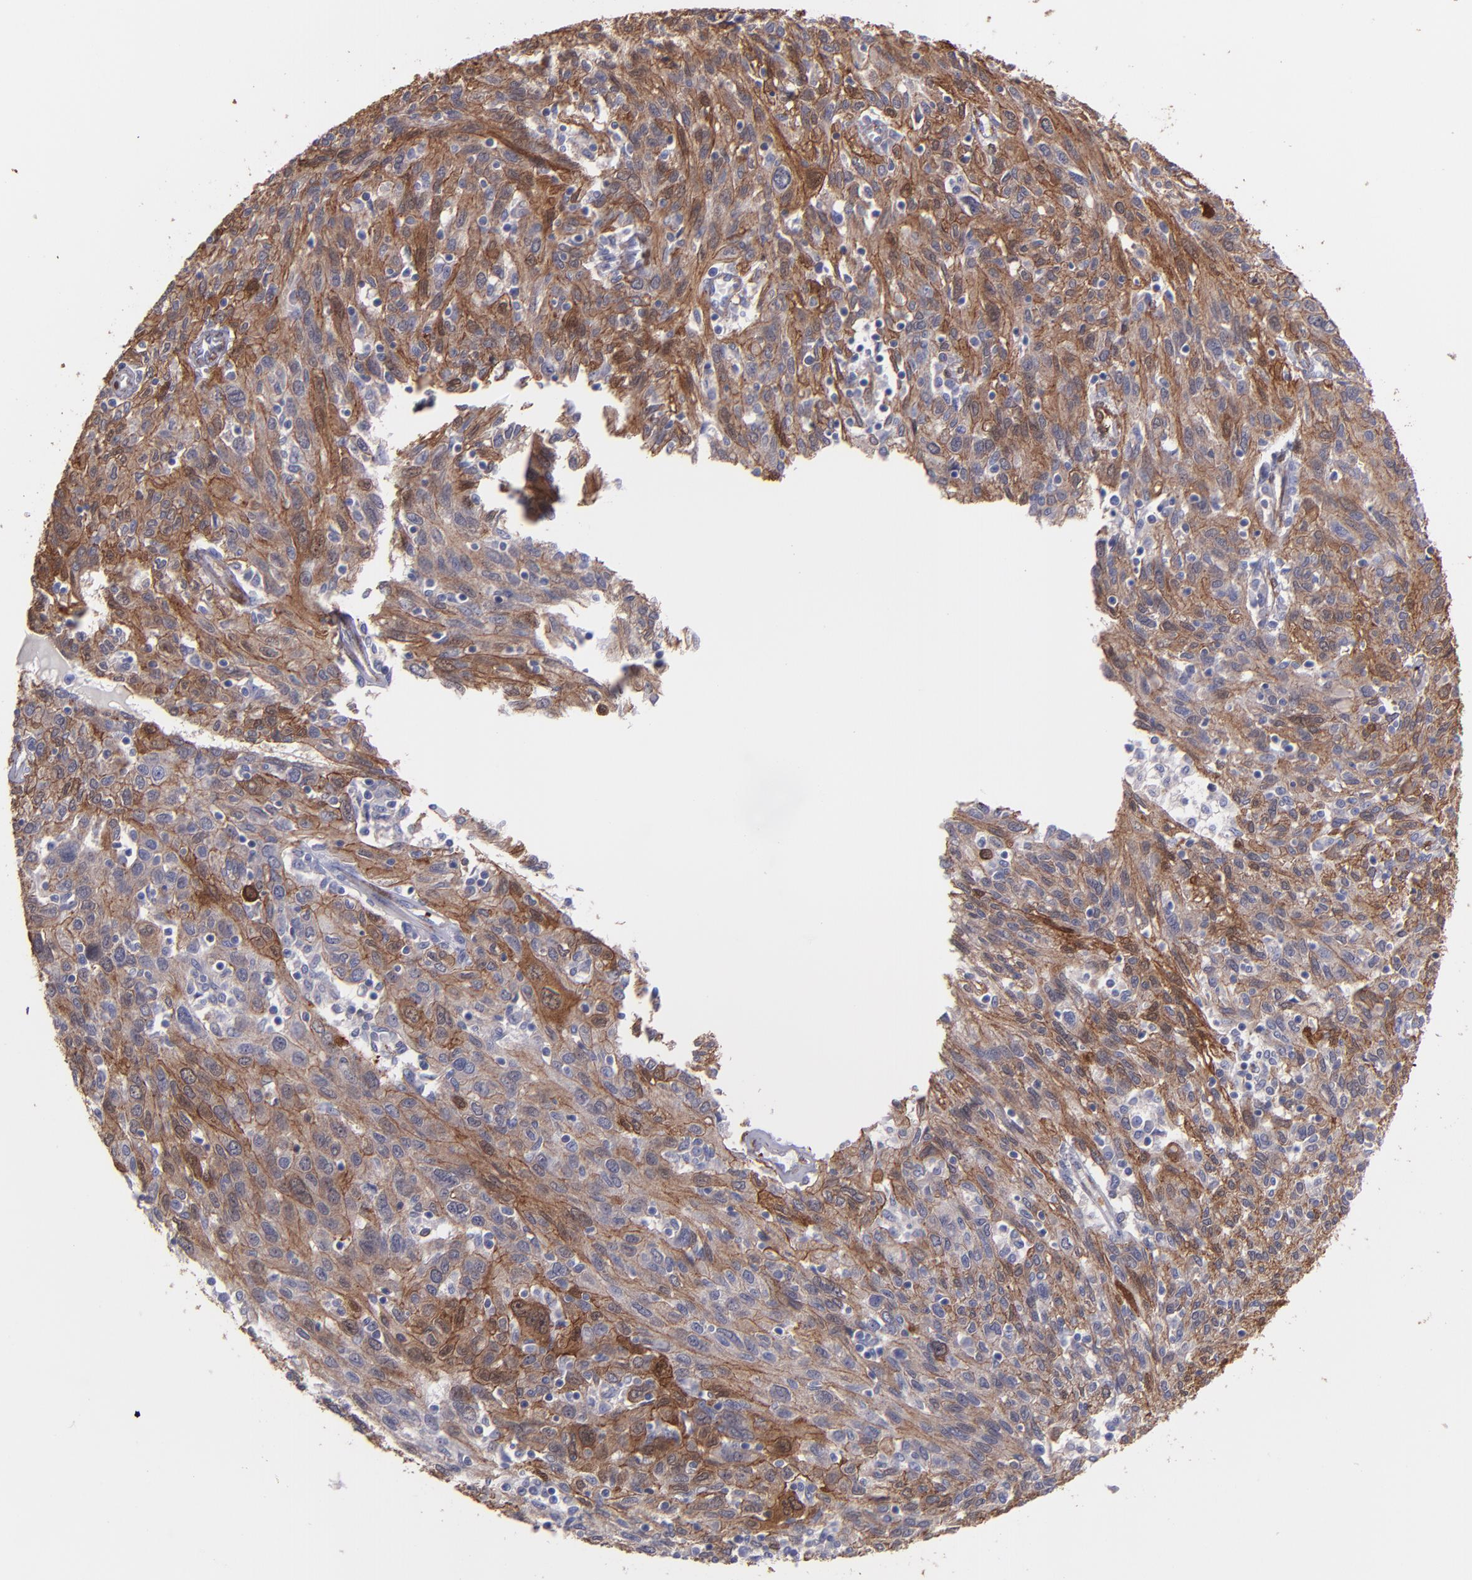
{"staining": {"intensity": "moderate", "quantity": ">75%", "location": "cytoplasmic/membranous"}, "tissue": "ovarian cancer", "cell_type": "Tumor cells", "image_type": "cancer", "snomed": [{"axis": "morphology", "description": "Carcinoma, endometroid"}, {"axis": "topography", "description": "Ovary"}], "caption": "A histopathology image showing moderate cytoplasmic/membranous expression in about >75% of tumor cells in ovarian cancer, as visualized by brown immunohistochemical staining.", "gene": "VCL", "patient": {"sex": "female", "age": 50}}